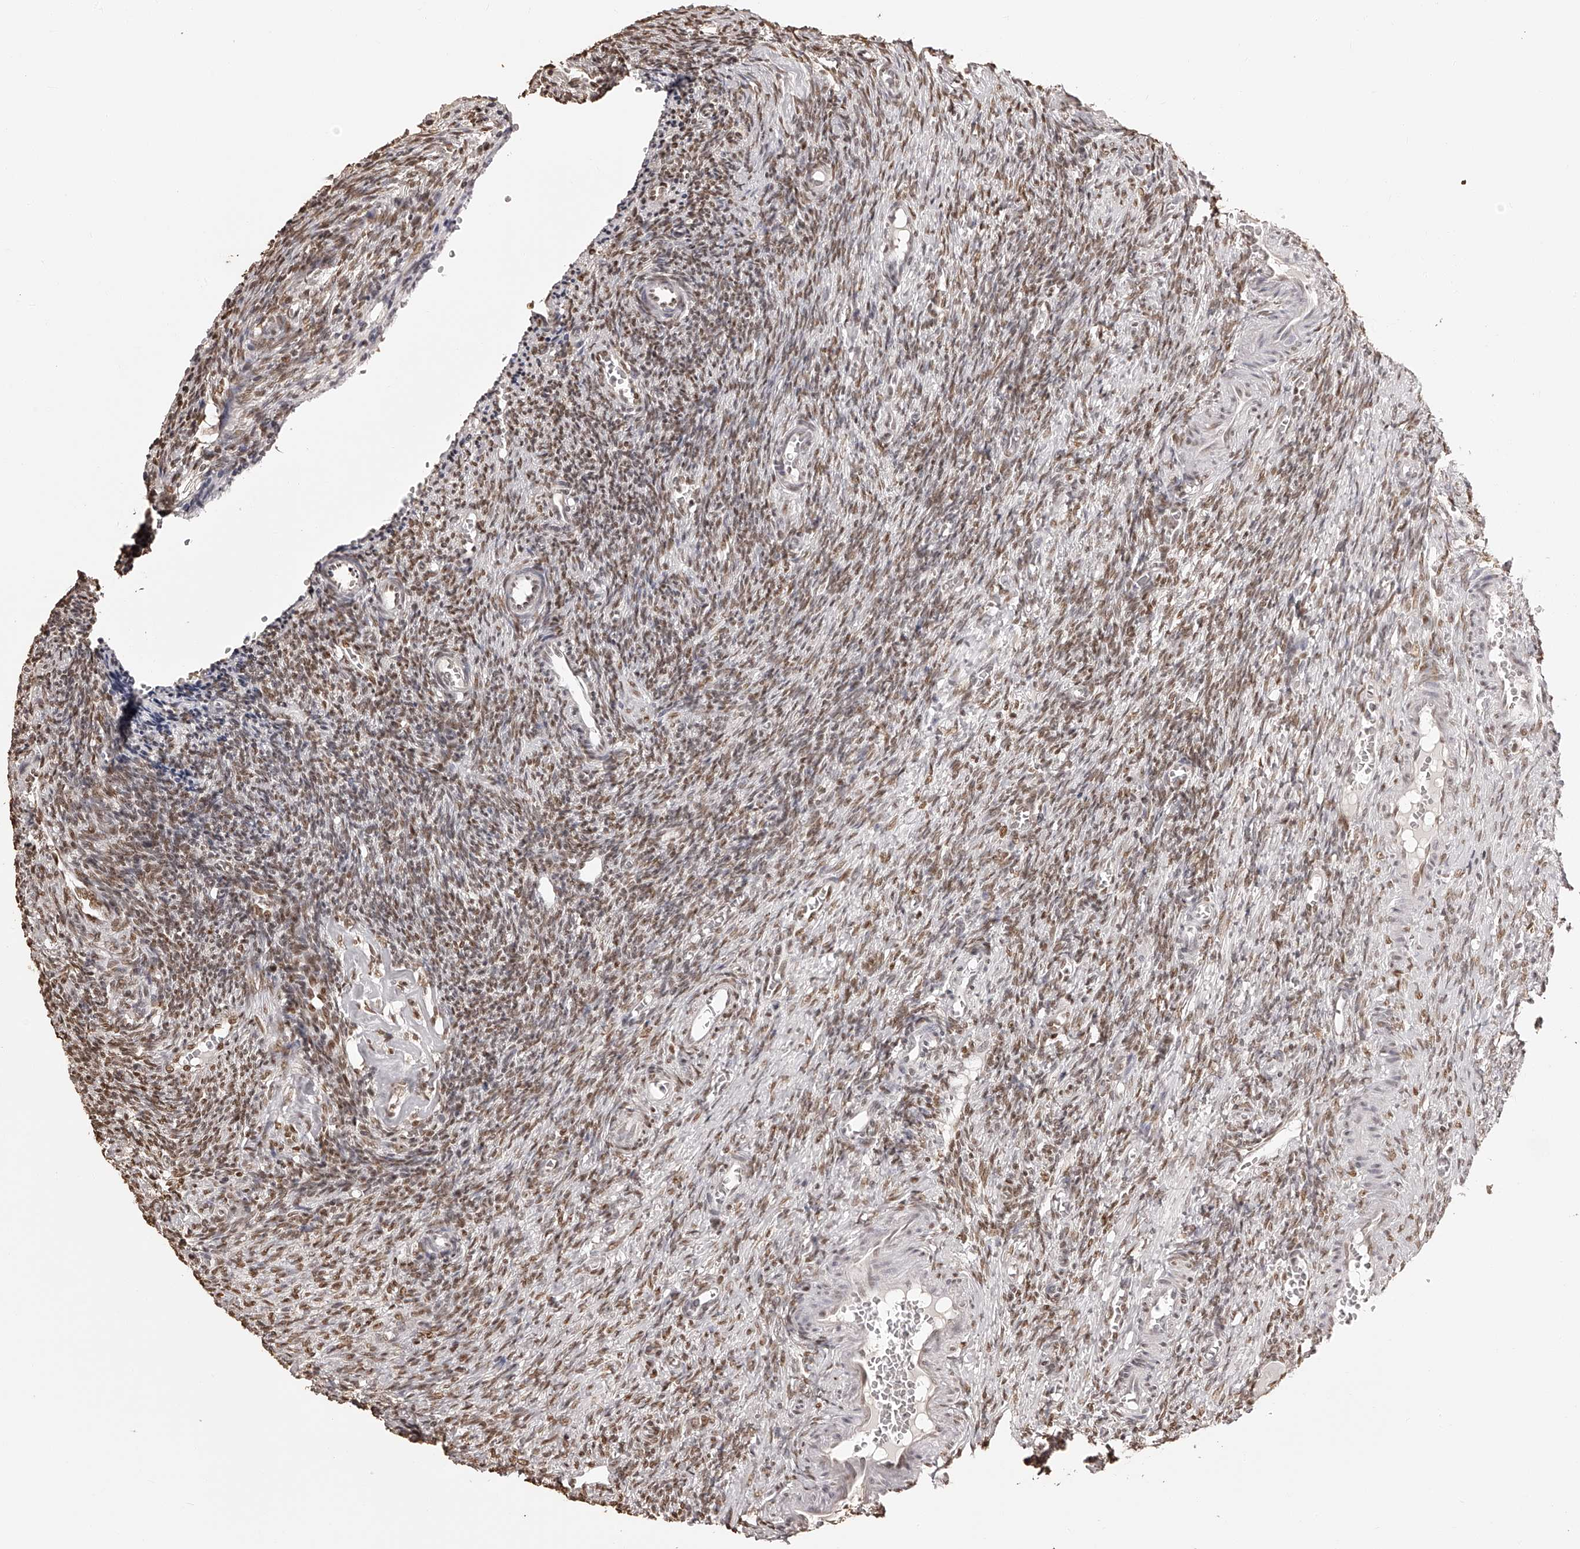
{"staining": {"intensity": "moderate", "quantity": ">75%", "location": "nuclear"}, "tissue": "ovary", "cell_type": "Ovarian stroma cells", "image_type": "normal", "snomed": [{"axis": "morphology", "description": "Normal tissue, NOS"}, {"axis": "topography", "description": "Ovary"}], "caption": "This micrograph demonstrates immunohistochemistry (IHC) staining of unremarkable ovary, with medium moderate nuclear staining in about >75% of ovarian stroma cells.", "gene": "ZNF503", "patient": {"sex": "female", "age": 27}}